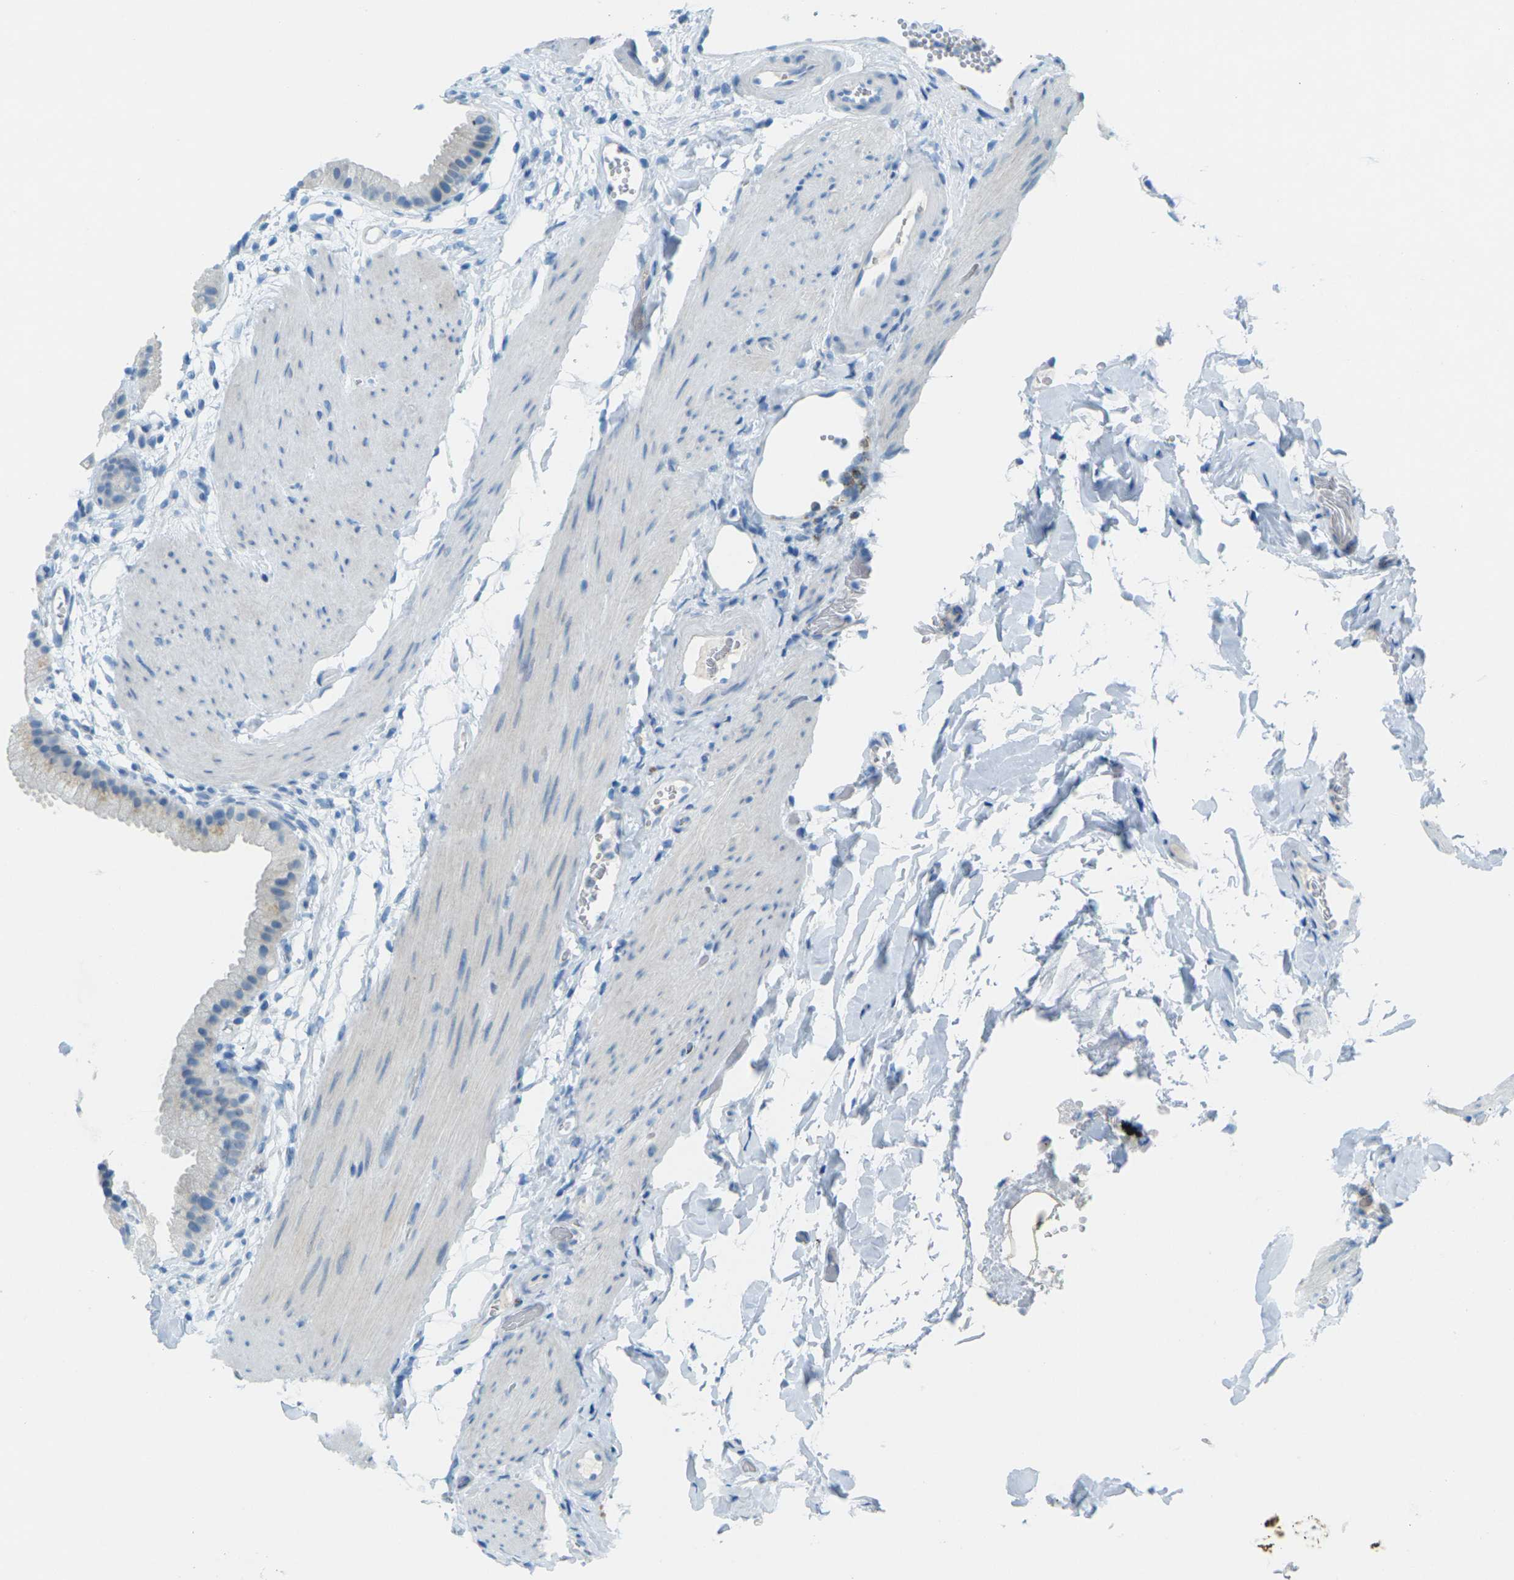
{"staining": {"intensity": "negative", "quantity": "none", "location": "none"}, "tissue": "gallbladder", "cell_type": "Glandular cells", "image_type": "normal", "snomed": [{"axis": "morphology", "description": "Normal tissue, NOS"}, {"axis": "topography", "description": "Gallbladder"}], "caption": "An immunohistochemistry photomicrograph of normal gallbladder is shown. There is no staining in glandular cells of gallbladder. (DAB IHC, high magnification).", "gene": "CDH16", "patient": {"sex": "female", "age": 64}}